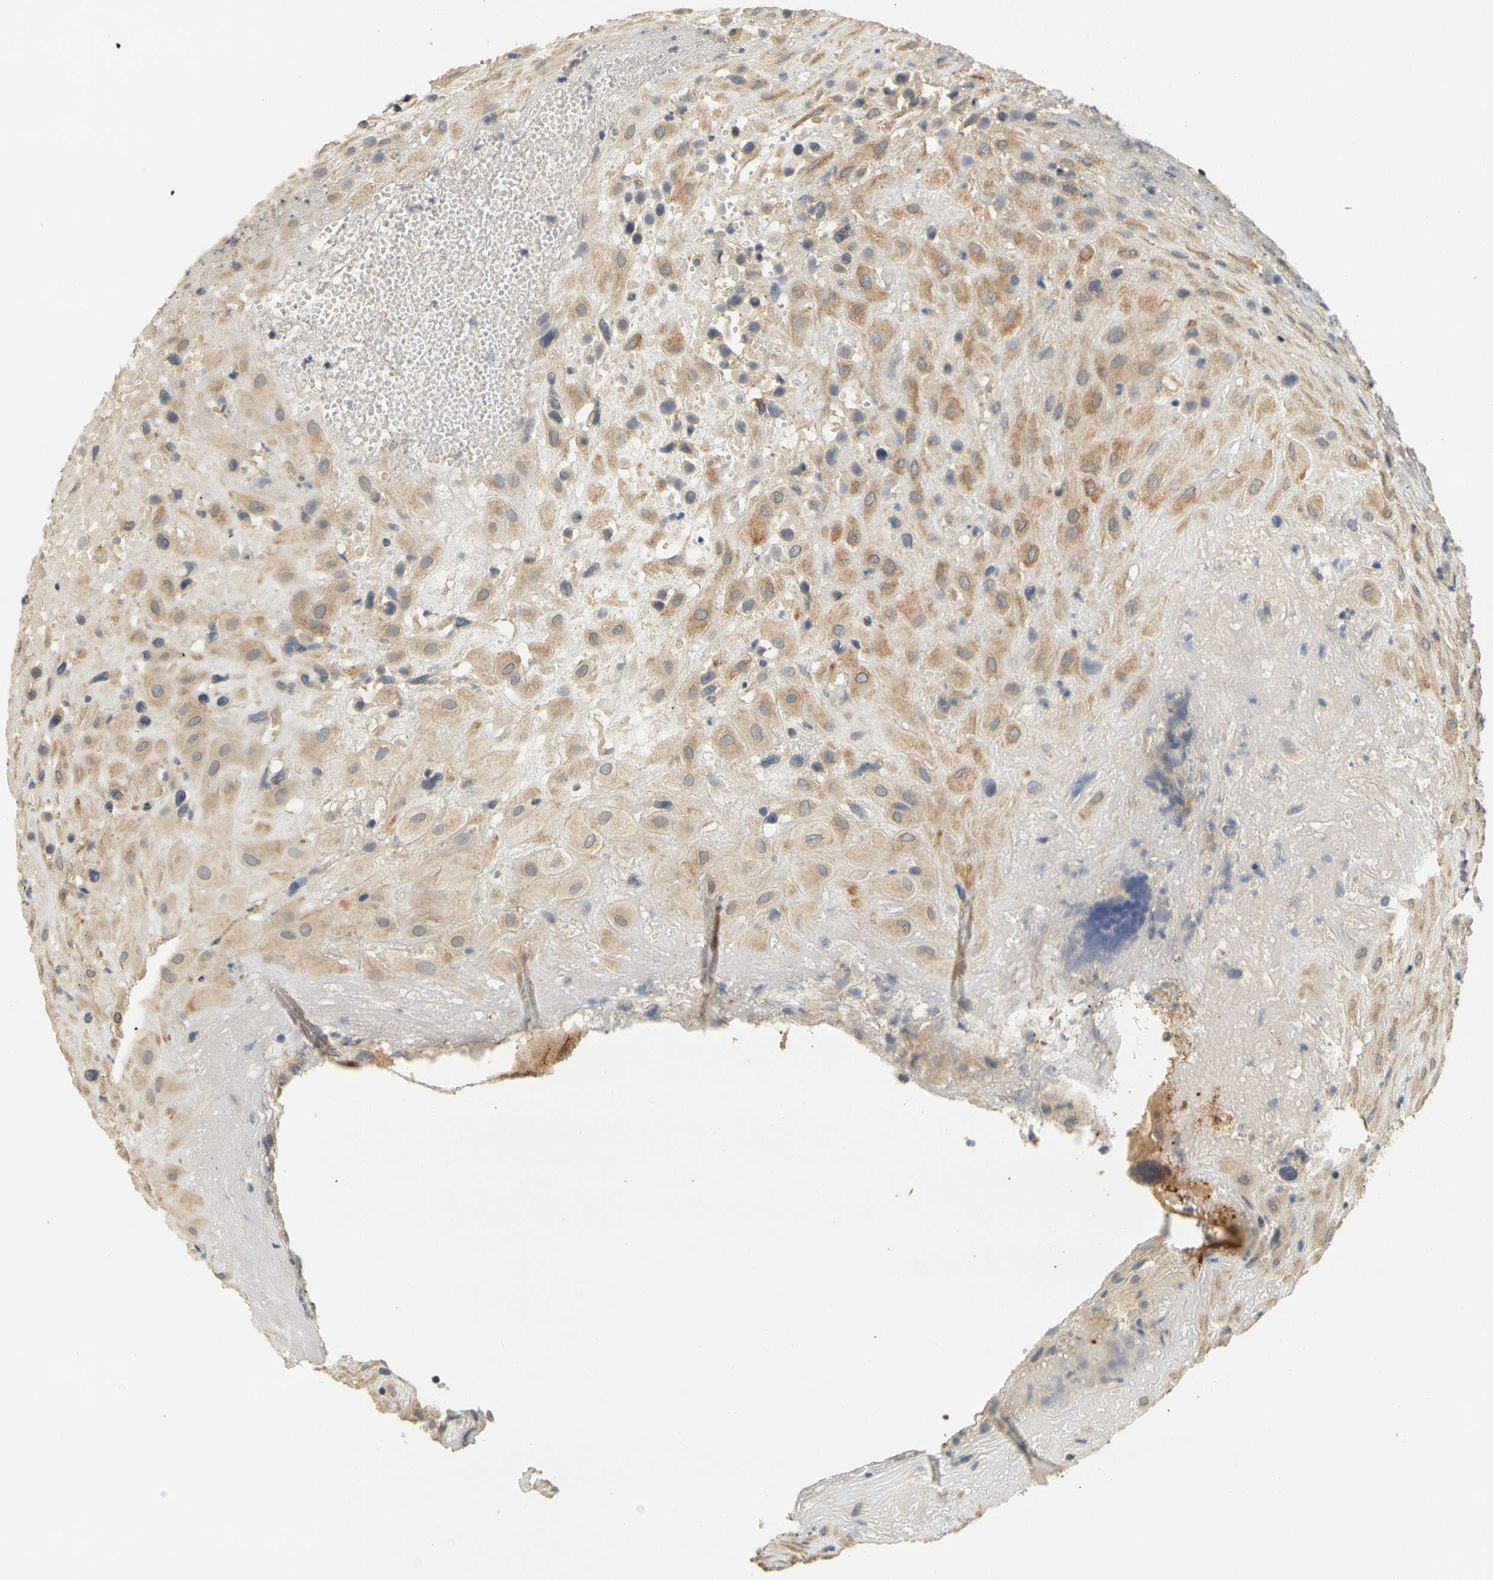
{"staining": {"intensity": "moderate", "quantity": ">75%", "location": "cytoplasmic/membranous"}, "tissue": "placenta", "cell_type": "Decidual cells", "image_type": "normal", "snomed": [{"axis": "morphology", "description": "Normal tissue, NOS"}, {"axis": "topography", "description": "Placenta"}], "caption": "Moderate cytoplasmic/membranous protein positivity is seen in about >75% of decidual cells in placenta. (DAB (3,3'-diaminobenzidine) IHC with brightfield microscopy, high magnification).", "gene": "GDAP1", "patient": {"sex": "female", "age": 18}}